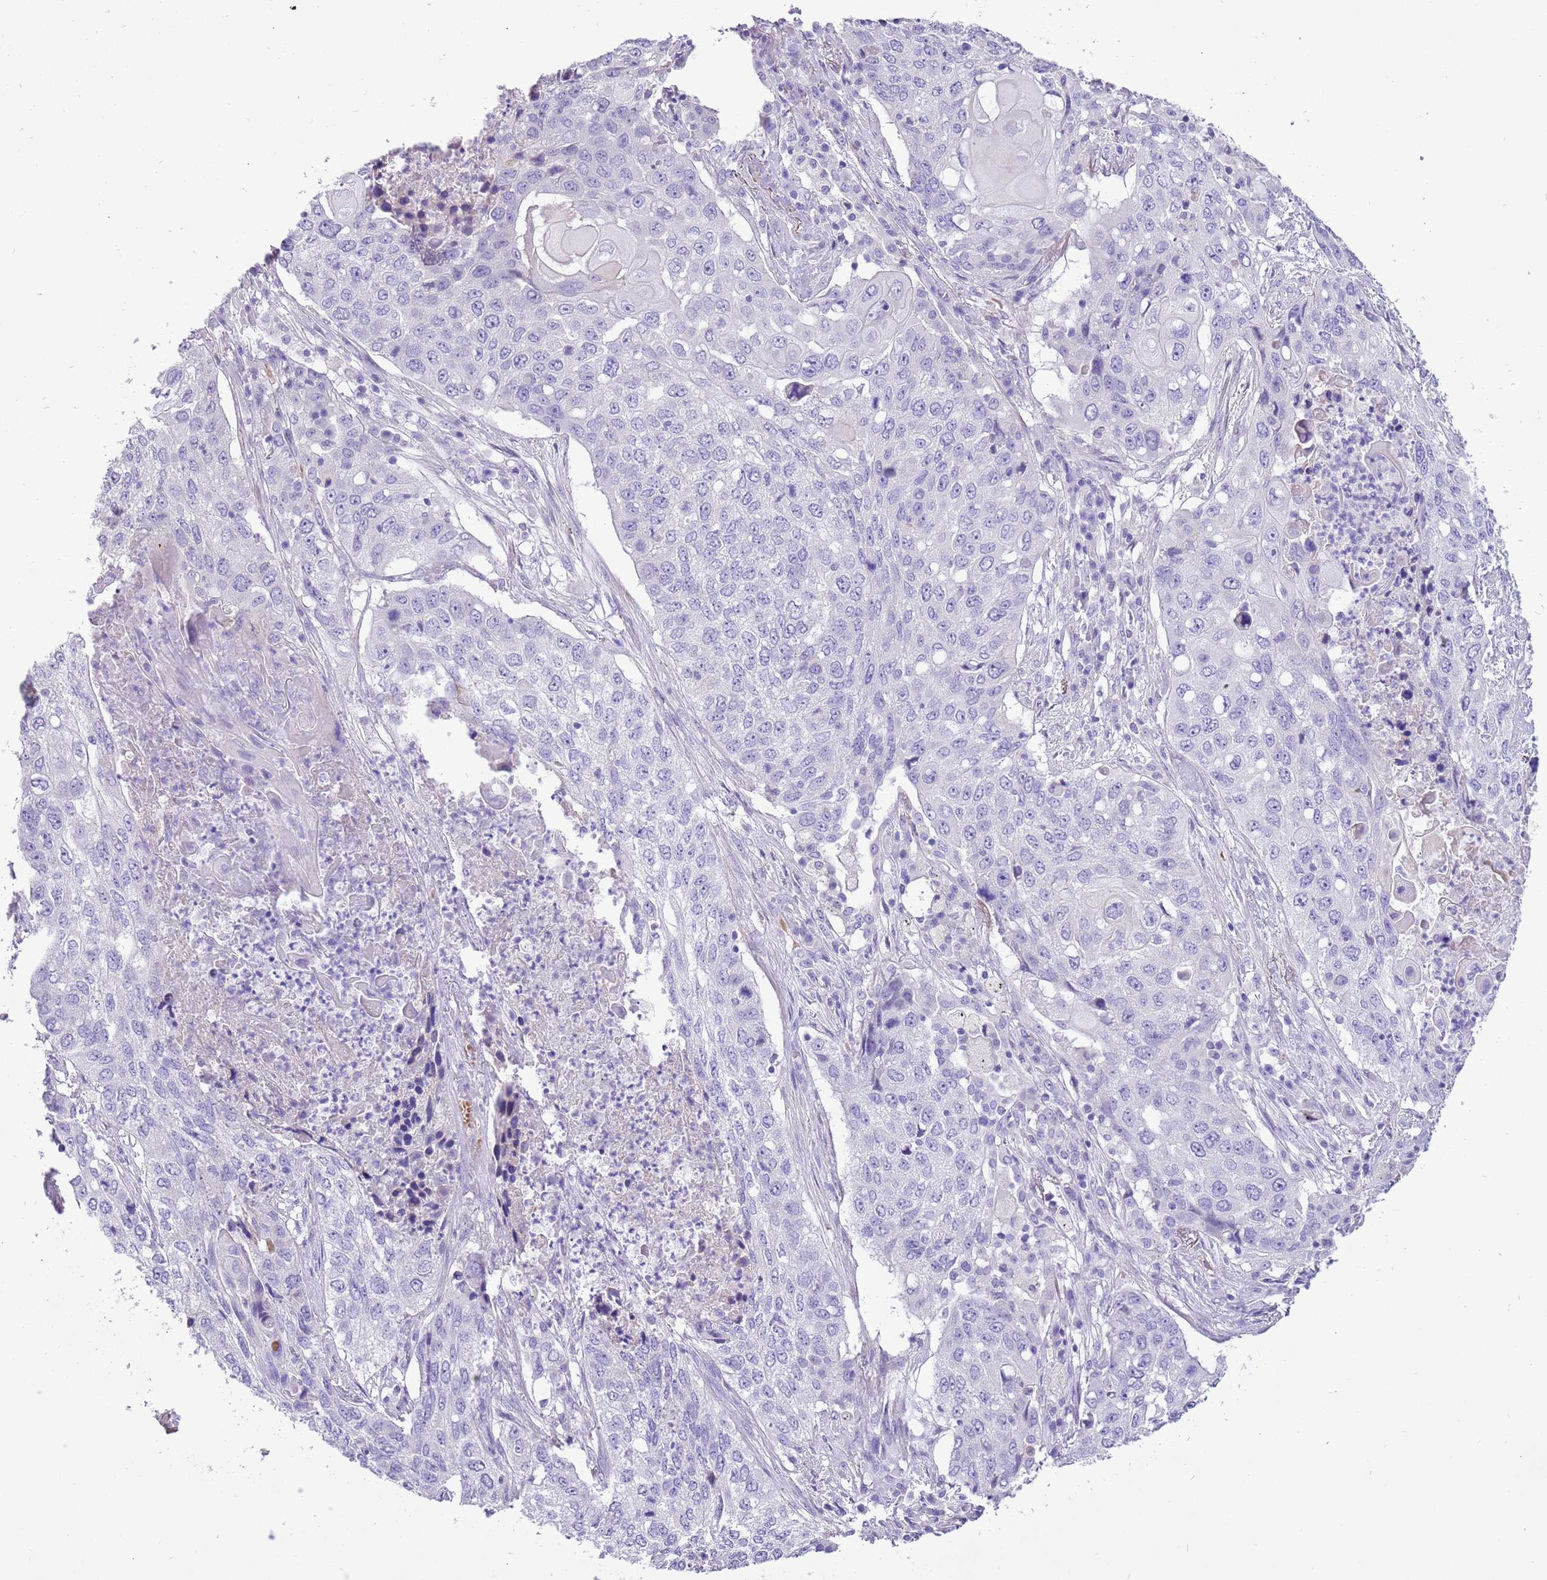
{"staining": {"intensity": "negative", "quantity": "none", "location": "none"}, "tissue": "lung cancer", "cell_type": "Tumor cells", "image_type": "cancer", "snomed": [{"axis": "morphology", "description": "Squamous cell carcinoma, NOS"}, {"axis": "topography", "description": "Lung"}], "caption": "Immunohistochemical staining of lung cancer (squamous cell carcinoma) reveals no significant expression in tumor cells.", "gene": "KBTBD3", "patient": {"sex": "female", "age": 63}}